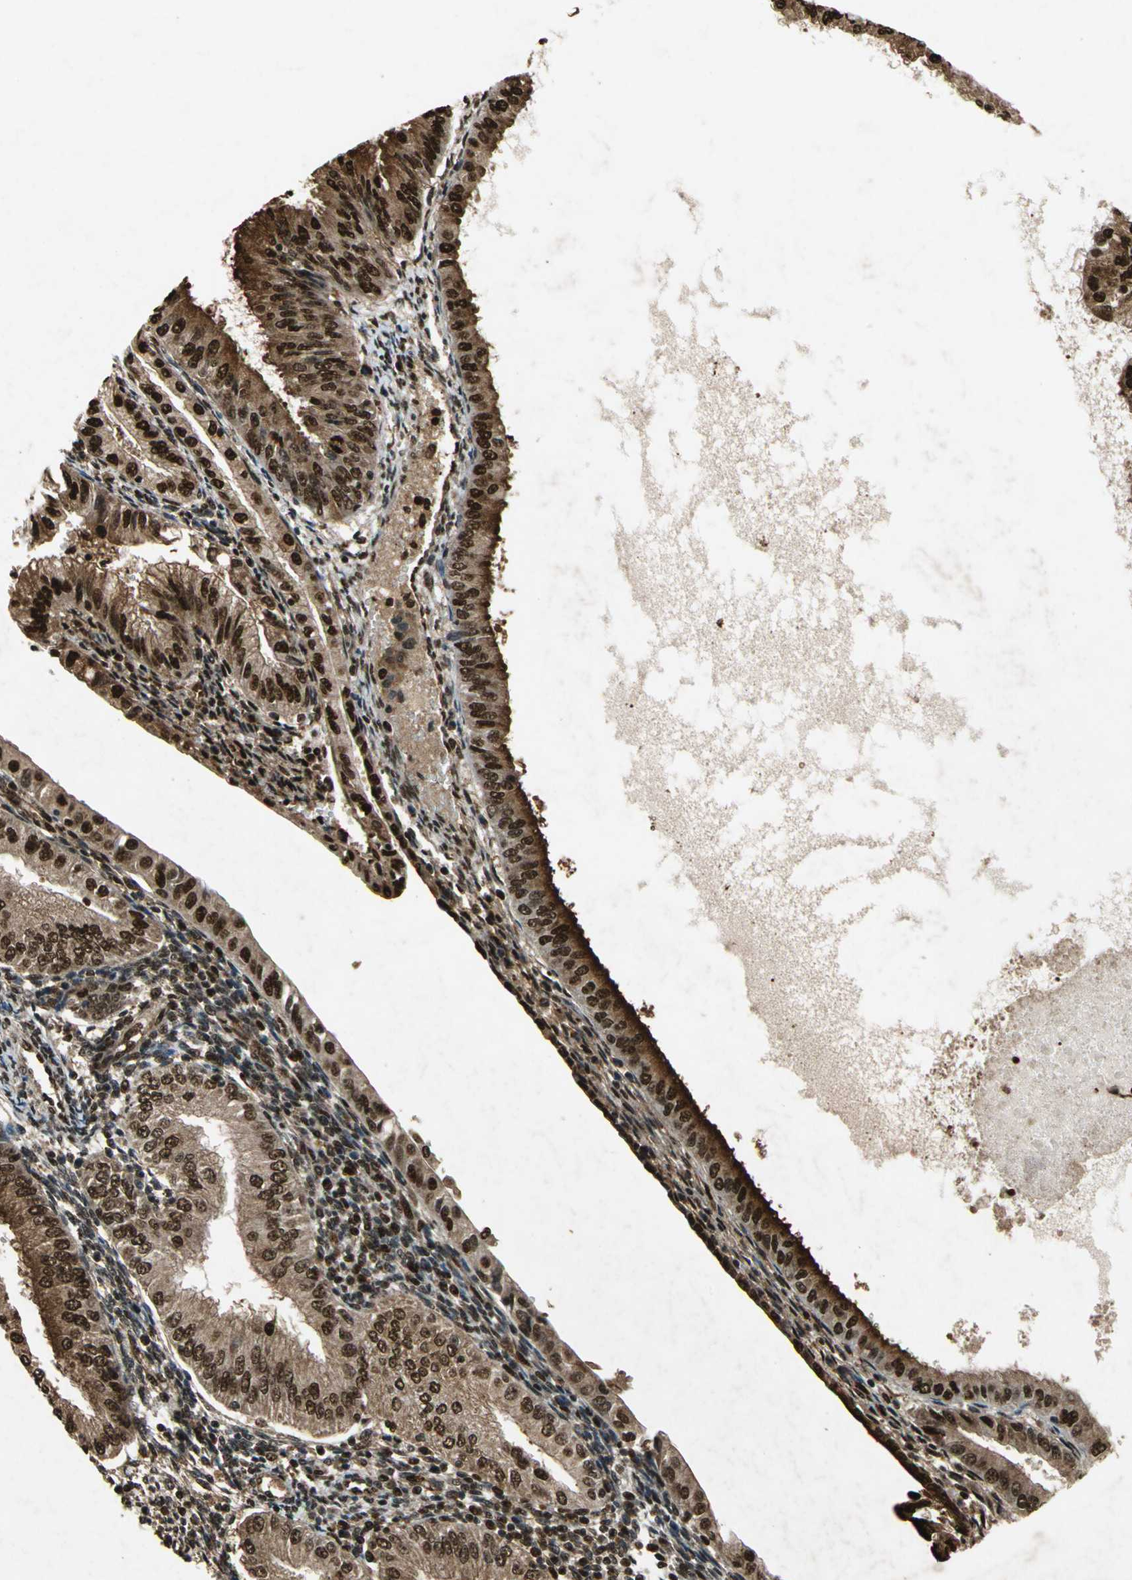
{"staining": {"intensity": "strong", "quantity": ">75%", "location": "cytoplasmic/membranous,nuclear"}, "tissue": "endometrial cancer", "cell_type": "Tumor cells", "image_type": "cancer", "snomed": [{"axis": "morphology", "description": "Adenocarcinoma, NOS"}, {"axis": "topography", "description": "Endometrium"}], "caption": "Protein analysis of endometrial cancer (adenocarcinoma) tissue shows strong cytoplasmic/membranous and nuclear positivity in about >75% of tumor cells.", "gene": "ANP32A", "patient": {"sex": "female", "age": 53}}